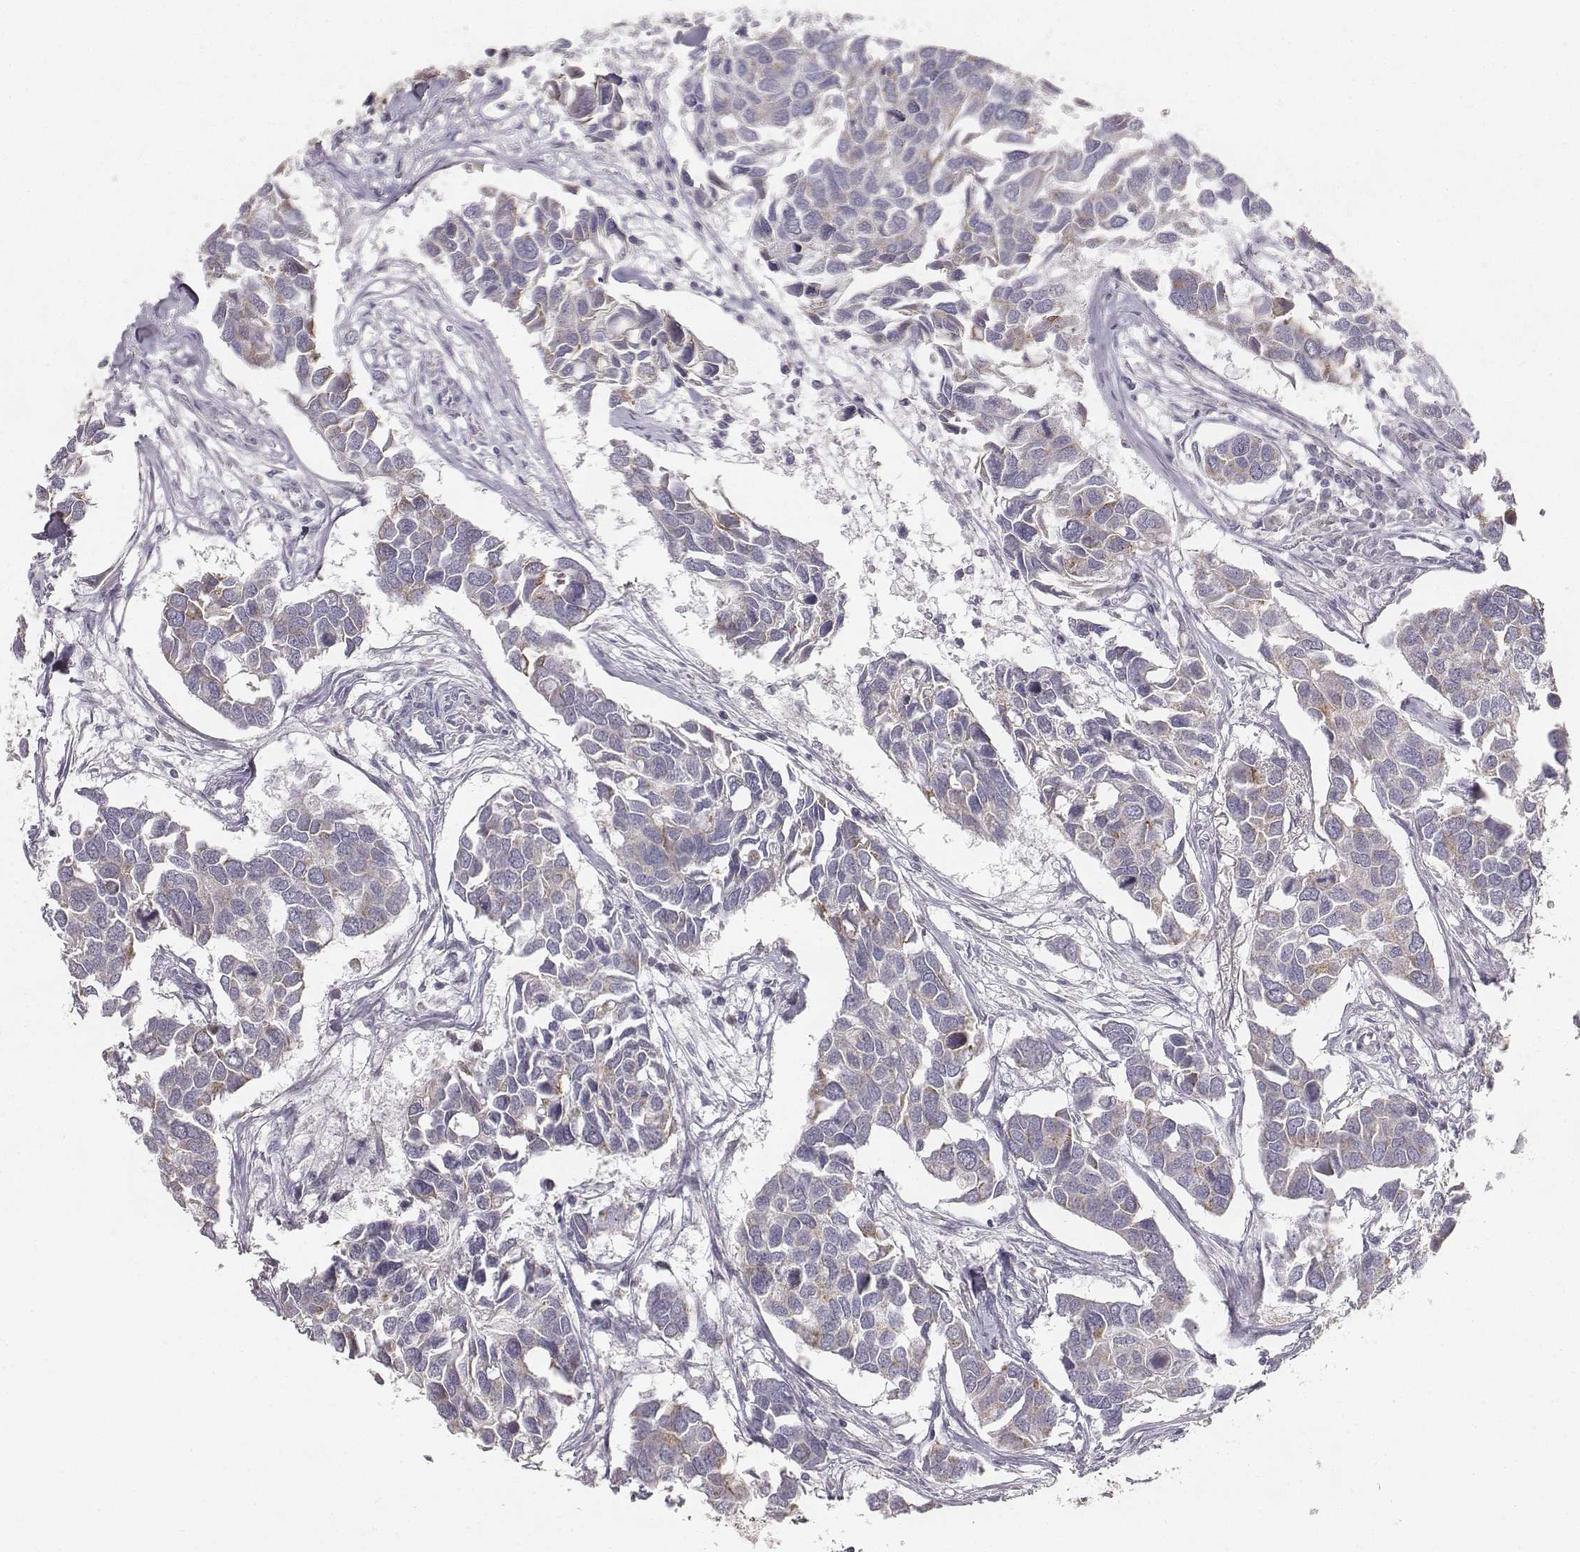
{"staining": {"intensity": "negative", "quantity": "none", "location": "none"}, "tissue": "breast cancer", "cell_type": "Tumor cells", "image_type": "cancer", "snomed": [{"axis": "morphology", "description": "Duct carcinoma"}, {"axis": "topography", "description": "Breast"}], "caption": "Tumor cells show no significant protein expression in invasive ductal carcinoma (breast).", "gene": "ABCD3", "patient": {"sex": "female", "age": 83}}